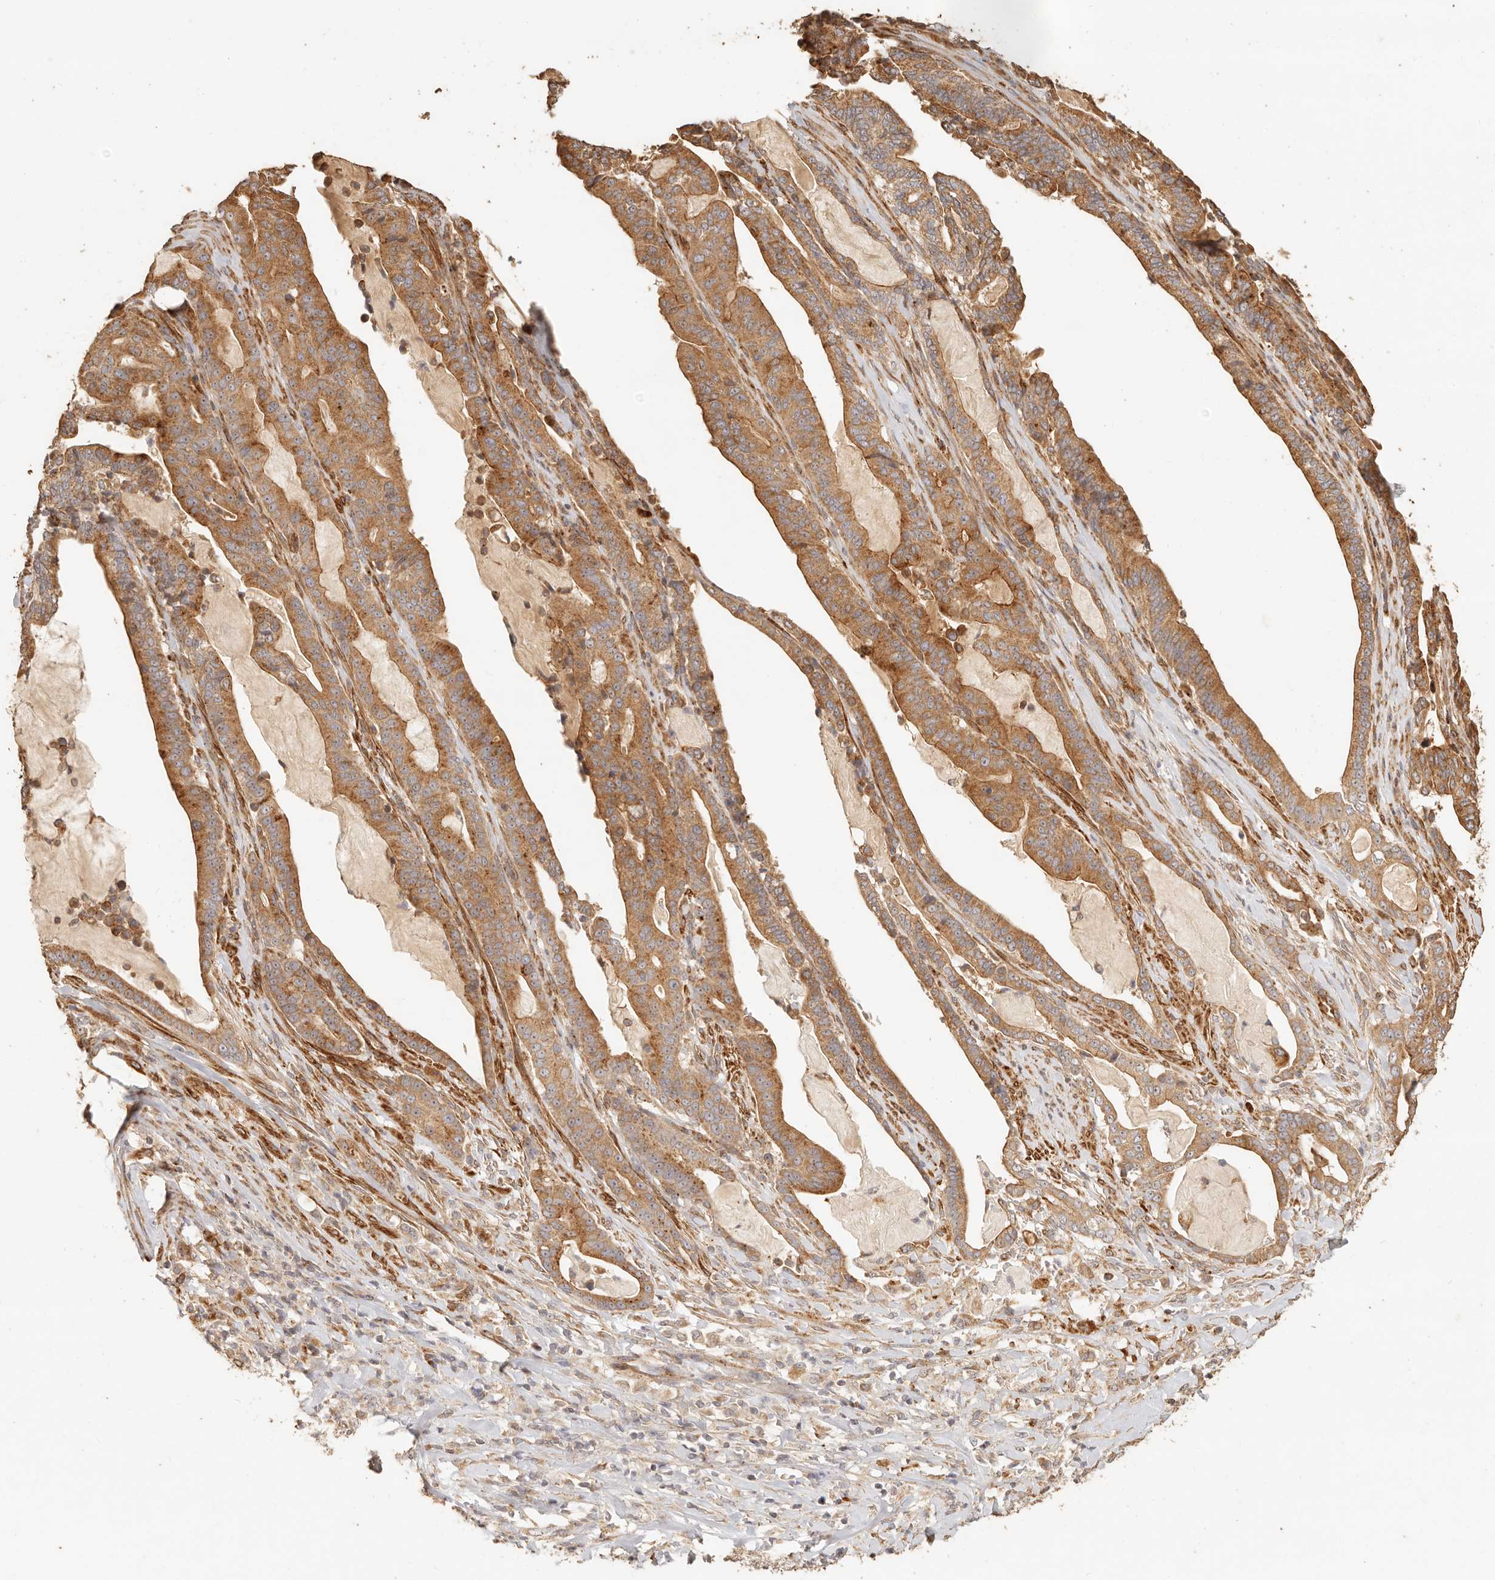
{"staining": {"intensity": "moderate", "quantity": ">75%", "location": "cytoplasmic/membranous"}, "tissue": "pancreatic cancer", "cell_type": "Tumor cells", "image_type": "cancer", "snomed": [{"axis": "morphology", "description": "Adenocarcinoma, NOS"}, {"axis": "topography", "description": "Pancreas"}], "caption": "Pancreatic adenocarcinoma stained with DAB (3,3'-diaminobenzidine) immunohistochemistry displays medium levels of moderate cytoplasmic/membranous expression in approximately >75% of tumor cells. (Brightfield microscopy of DAB IHC at high magnification).", "gene": "PTPN22", "patient": {"sex": "male", "age": 63}}